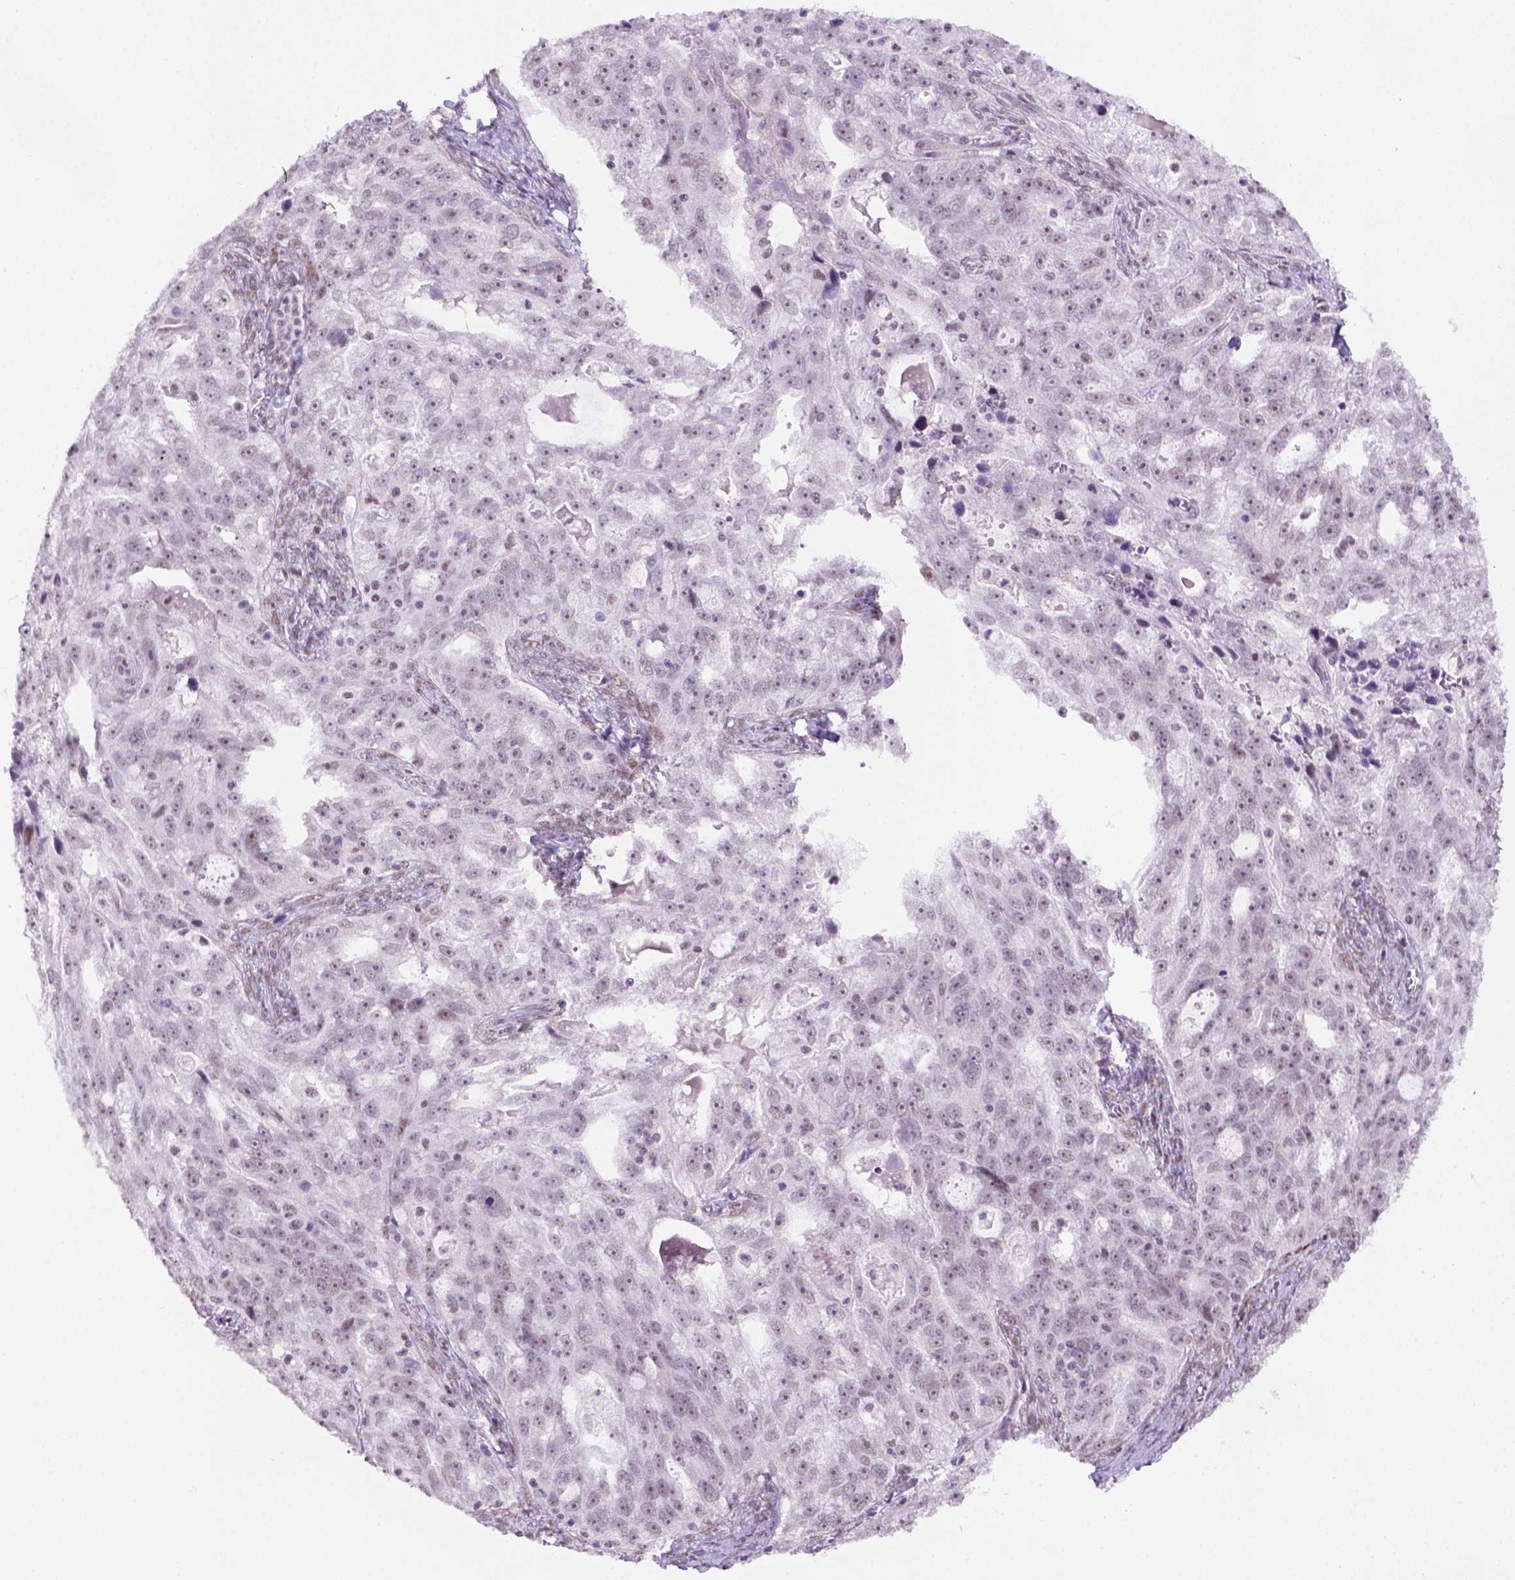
{"staining": {"intensity": "weak", "quantity": "<25%", "location": "nuclear"}, "tissue": "ovarian cancer", "cell_type": "Tumor cells", "image_type": "cancer", "snomed": [{"axis": "morphology", "description": "Cystadenocarcinoma, serous, NOS"}, {"axis": "topography", "description": "Ovary"}], "caption": "Tumor cells show no significant staining in serous cystadenocarcinoma (ovarian).", "gene": "TBPL1", "patient": {"sex": "female", "age": 51}}